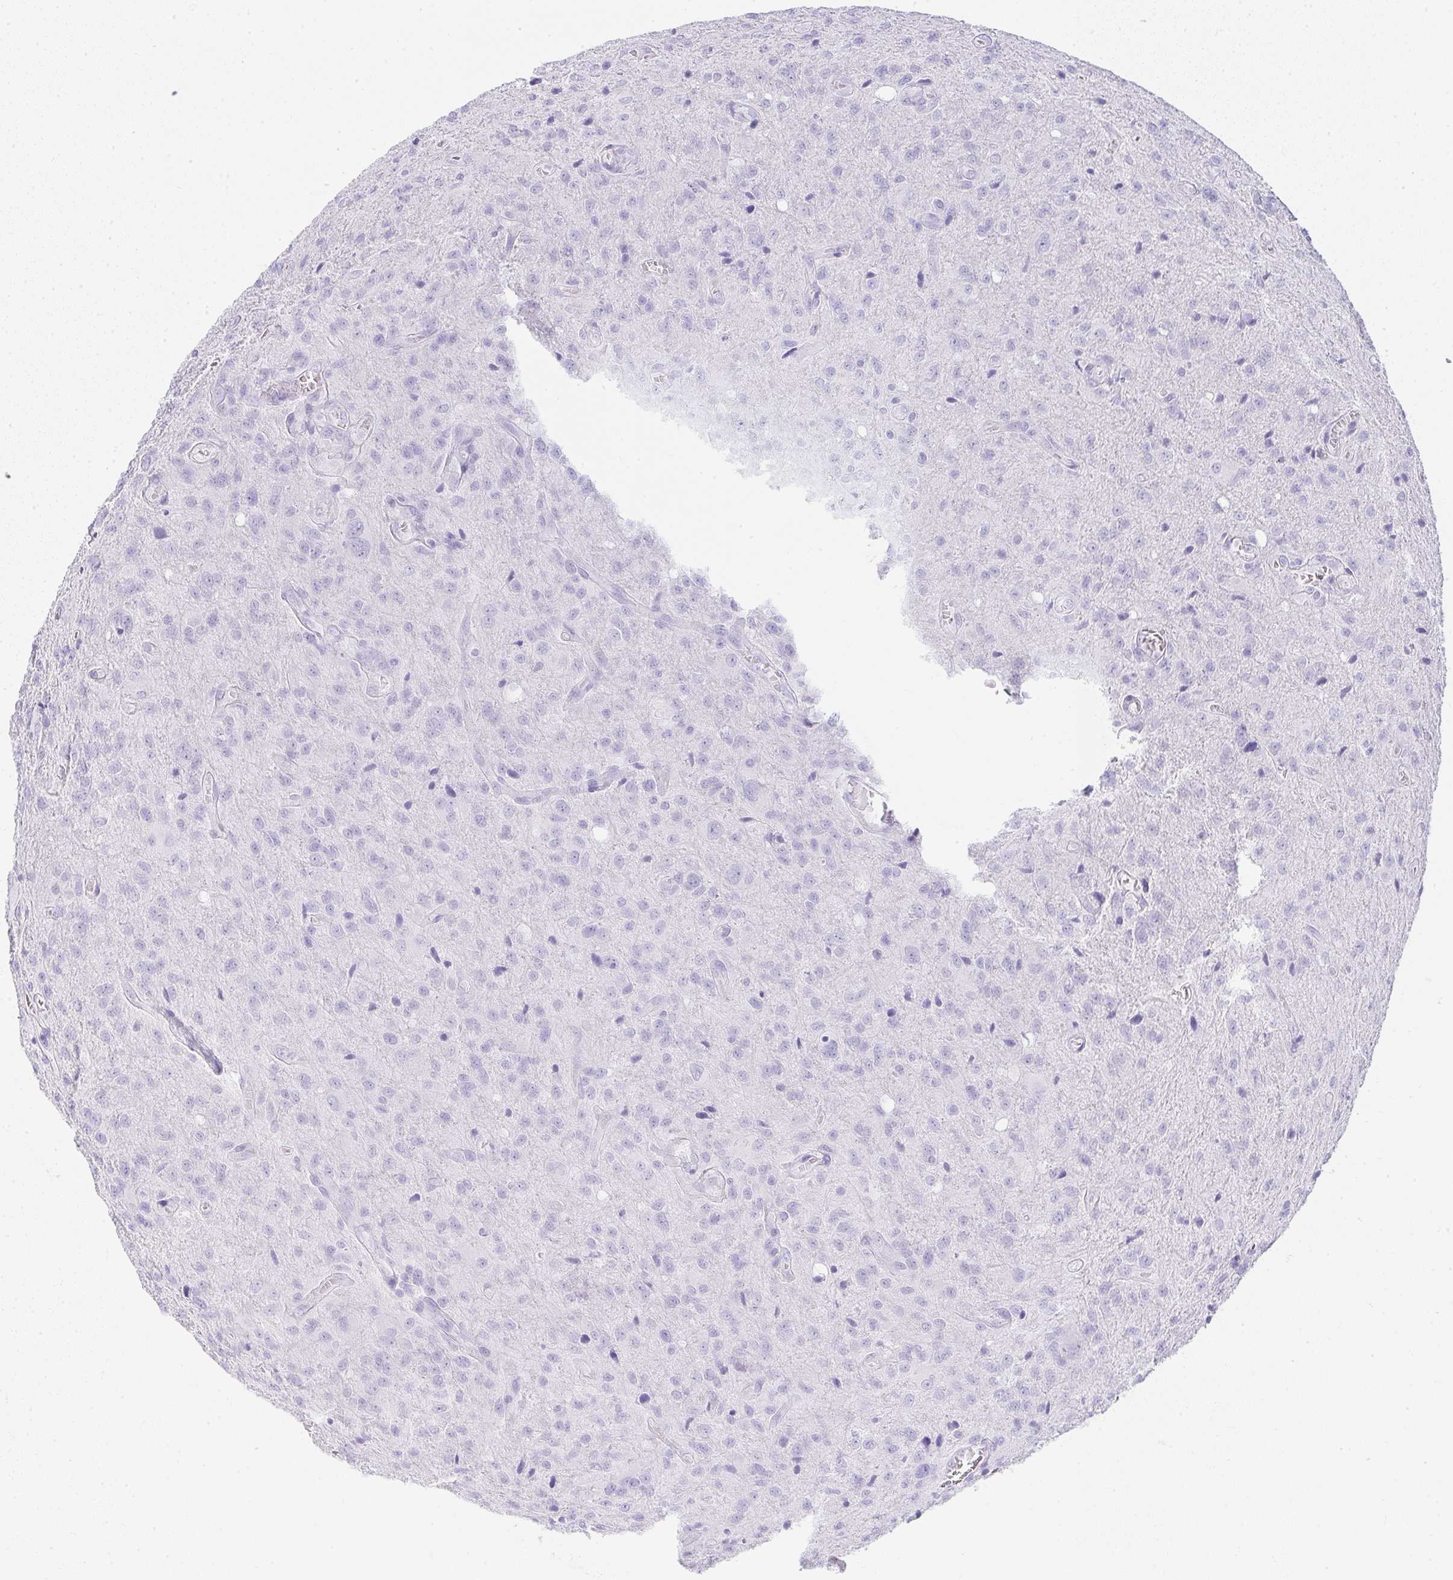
{"staining": {"intensity": "negative", "quantity": "none", "location": "none"}, "tissue": "glioma", "cell_type": "Tumor cells", "image_type": "cancer", "snomed": [{"axis": "morphology", "description": "Glioma, malignant, Low grade"}, {"axis": "topography", "description": "Brain"}], "caption": "A high-resolution micrograph shows IHC staining of malignant glioma (low-grade), which reveals no significant expression in tumor cells.", "gene": "CDADC1", "patient": {"sex": "male", "age": 66}}